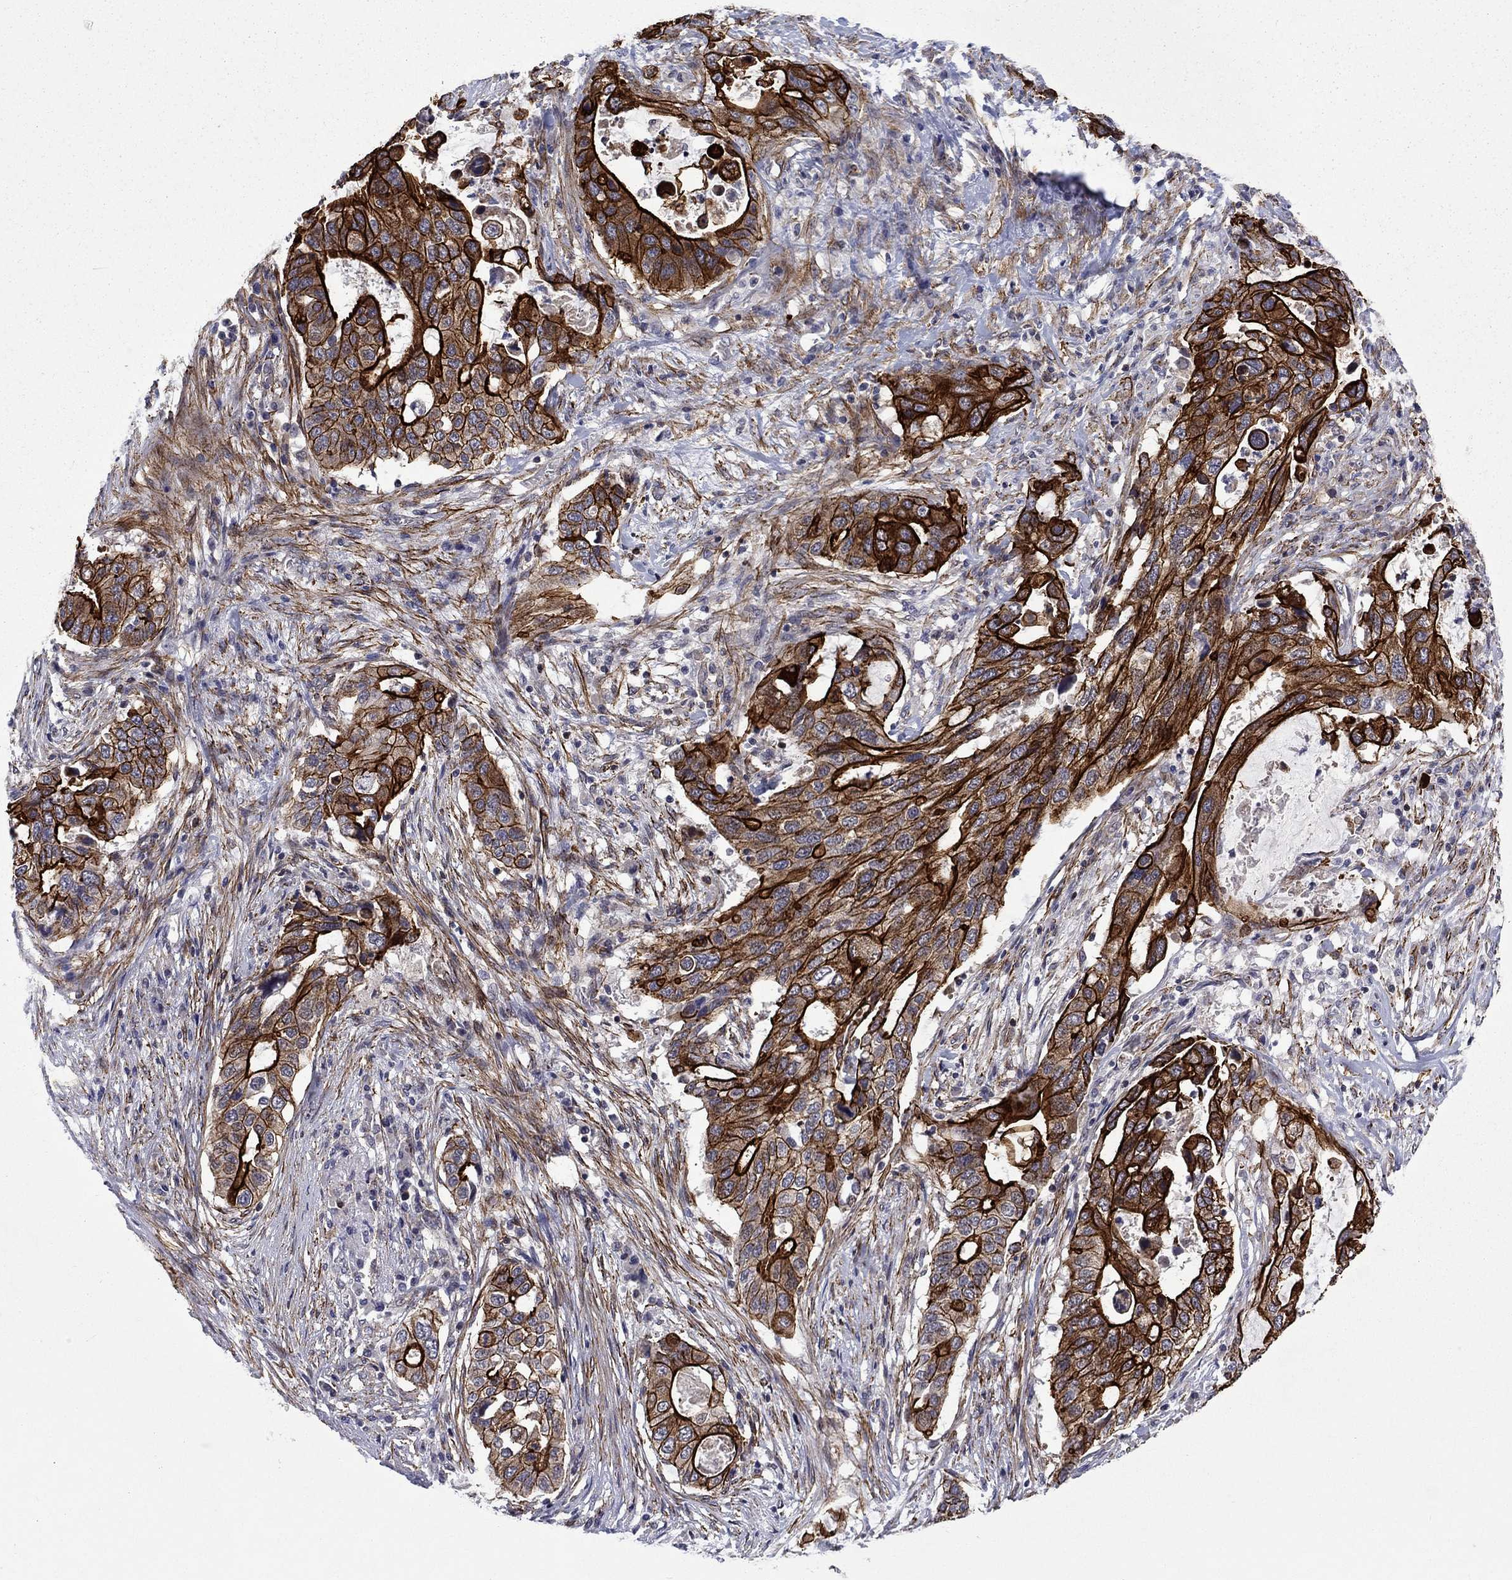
{"staining": {"intensity": "strong", "quantity": ">75%", "location": "cytoplasmic/membranous"}, "tissue": "stomach cancer", "cell_type": "Tumor cells", "image_type": "cancer", "snomed": [{"axis": "morphology", "description": "Adenocarcinoma, NOS"}, {"axis": "topography", "description": "Stomach"}], "caption": "This is a micrograph of immunohistochemistry (IHC) staining of stomach cancer (adenocarcinoma), which shows strong staining in the cytoplasmic/membranous of tumor cells.", "gene": "LMO7", "patient": {"sex": "male", "age": 54}}